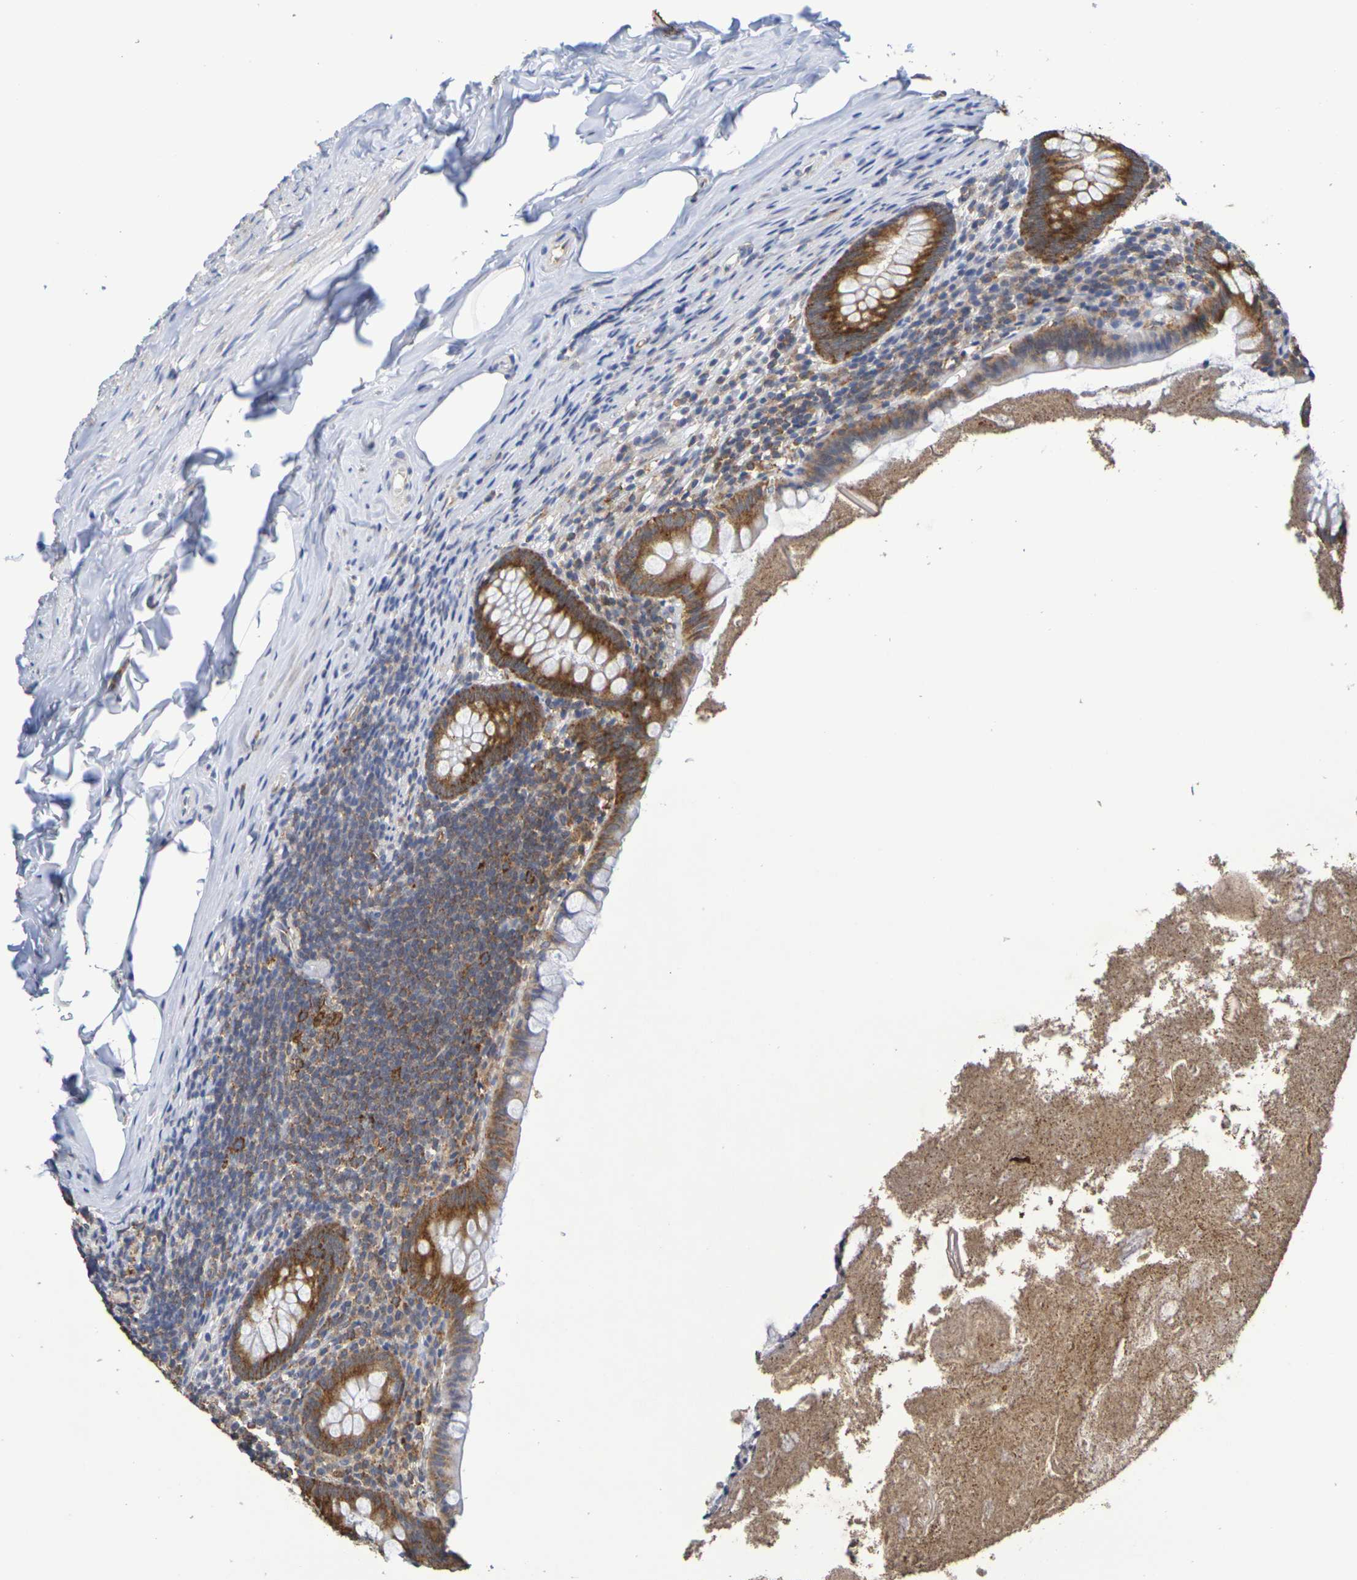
{"staining": {"intensity": "strong", "quantity": ">75%", "location": "cytoplasmic/membranous"}, "tissue": "appendix", "cell_type": "Glandular cells", "image_type": "normal", "snomed": [{"axis": "morphology", "description": "Normal tissue, NOS"}, {"axis": "topography", "description": "Appendix"}], "caption": "Protein staining of benign appendix demonstrates strong cytoplasmic/membranous expression in approximately >75% of glandular cells. The protein is shown in brown color, while the nuclei are stained blue.", "gene": "CHRNB1", "patient": {"sex": "male", "age": 52}}